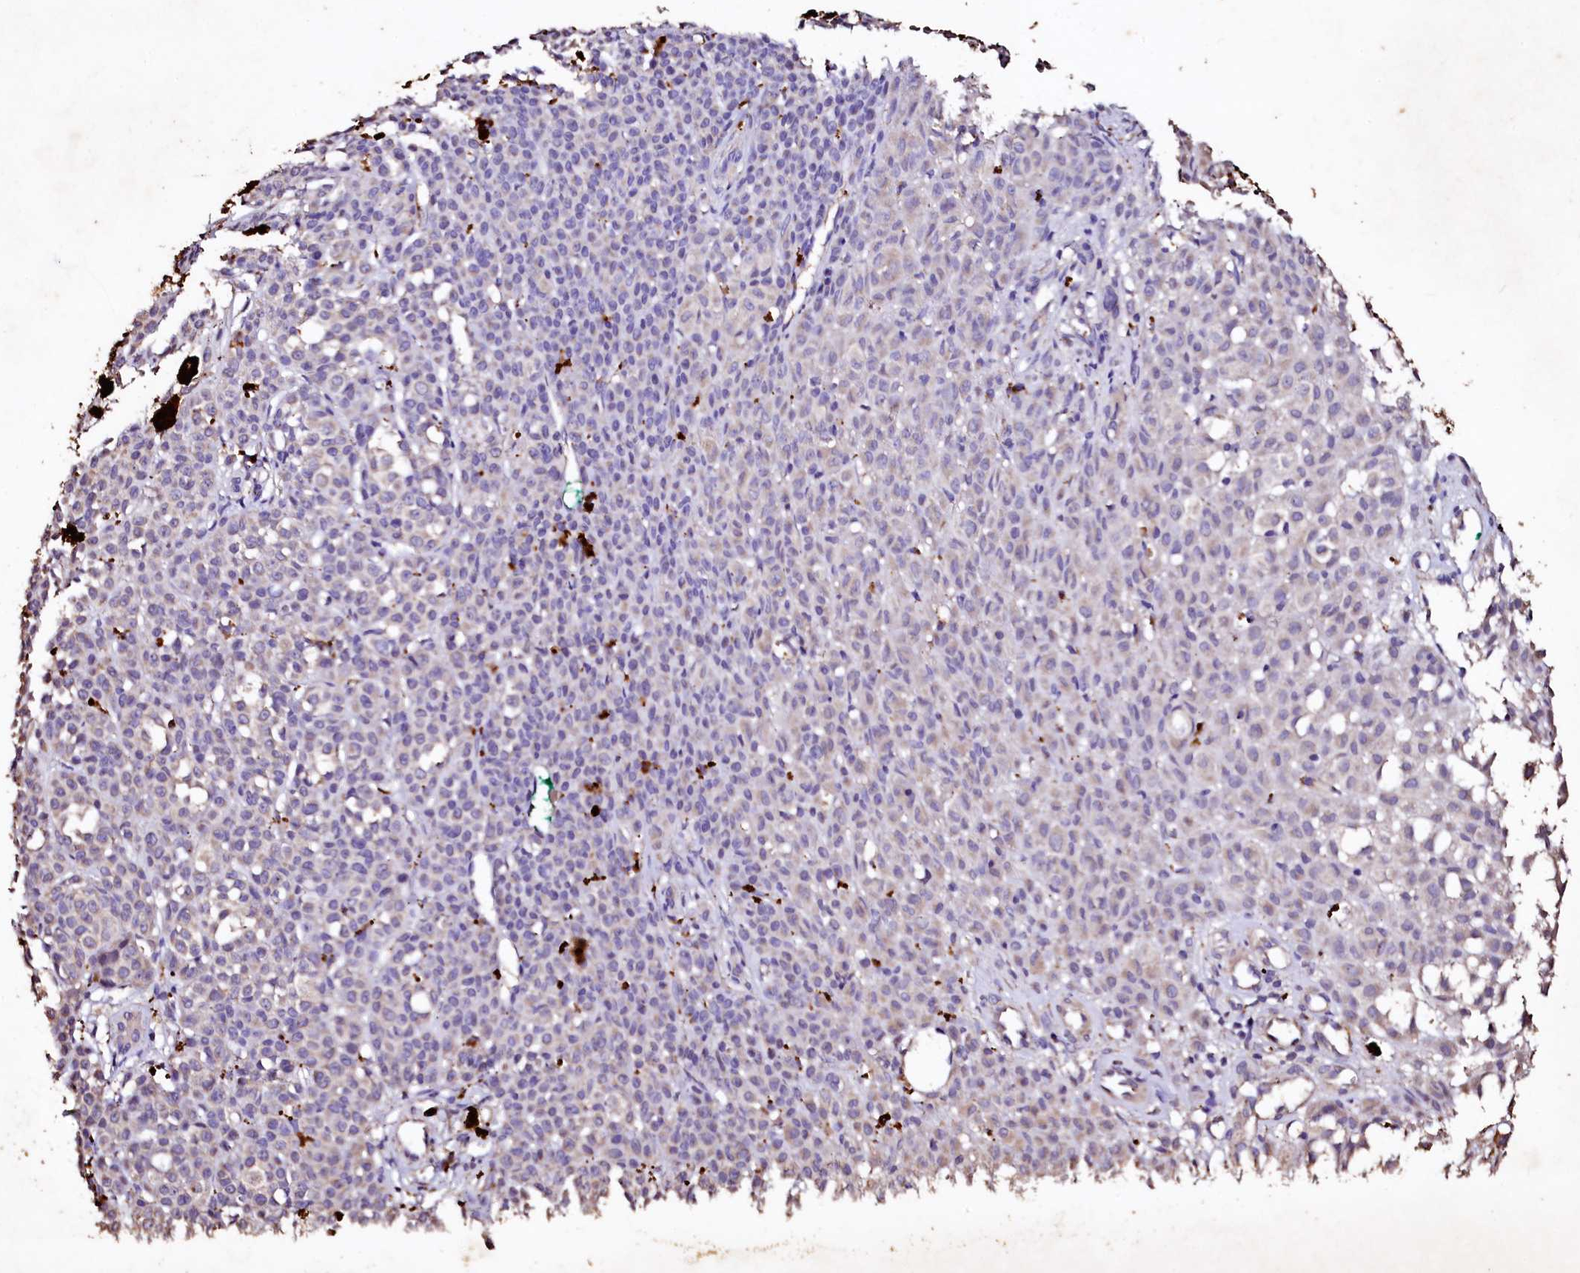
{"staining": {"intensity": "negative", "quantity": "none", "location": "none"}, "tissue": "melanoma", "cell_type": "Tumor cells", "image_type": "cancer", "snomed": [{"axis": "morphology", "description": "Malignant melanoma, NOS"}, {"axis": "topography", "description": "Skin of leg"}], "caption": "Immunohistochemistry (IHC) photomicrograph of neoplastic tissue: malignant melanoma stained with DAB (3,3'-diaminobenzidine) demonstrates no significant protein expression in tumor cells. Brightfield microscopy of immunohistochemistry (IHC) stained with DAB (brown) and hematoxylin (blue), captured at high magnification.", "gene": "VPS36", "patient": {"sex": "female", "age": 72}}